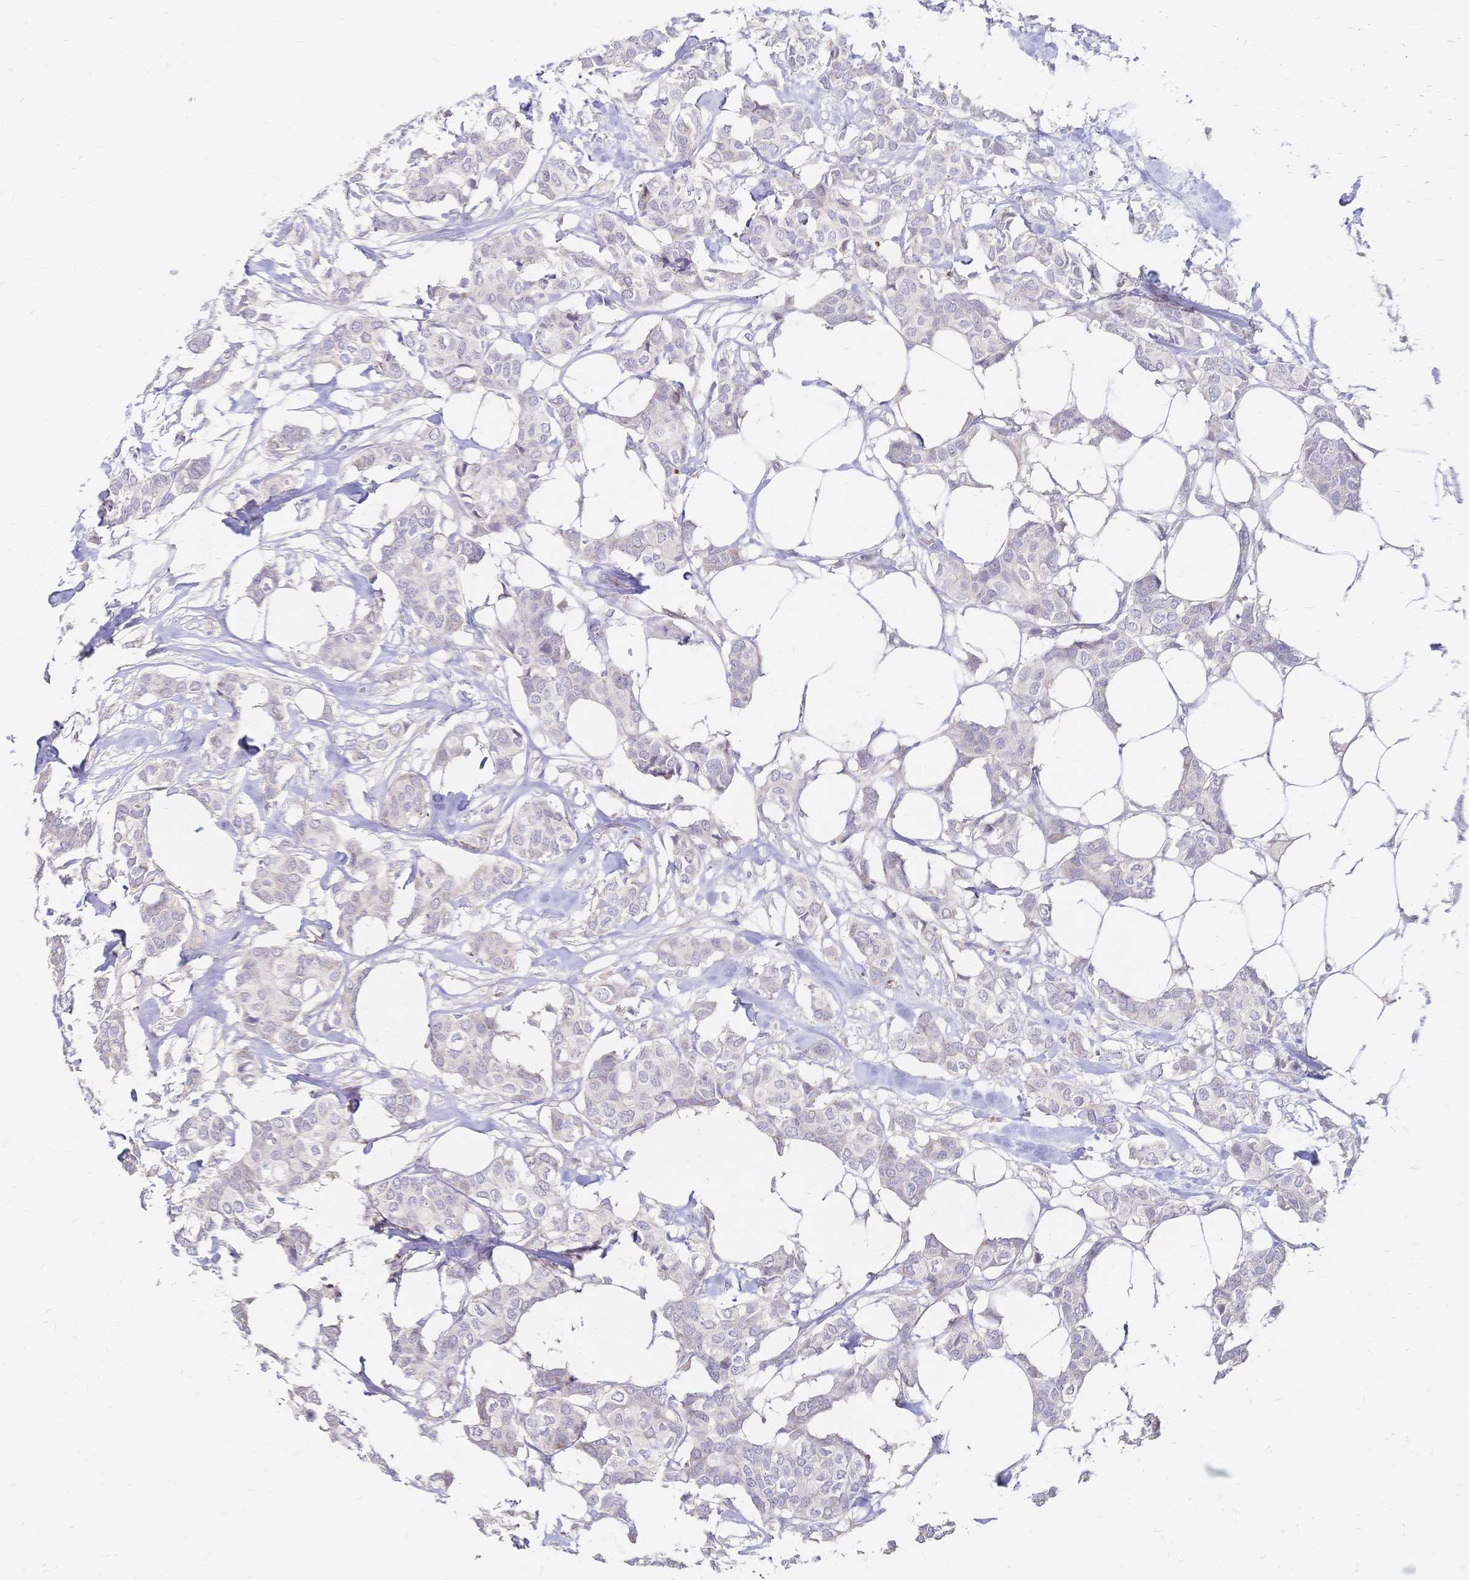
{"staining": {"intensity": "negative", "quantity": "none", "location": "none"}, "tissue": "breast cancer", "cell_type": "Tumor cells", "image_type": "cancer", "snomed": [{"axis": "morphology", "description": "Duct carcinoma"}, {"axis": "topography", "description": "Breast"}], "caption": "DAB (3,3'-diaminobenzidine) immunohistochemical staining of human breast infiltrating ductal carcinoma exhibits no significant positivity in tumor cells. The staining was performed using DAB (3,3'-diaminobenzidine) to visualize the protein expression in brown, while the nuclei were stained in blue with hematoxylin (Magnification: 20x).", "gene": "VWC2L", "patient": {"sex": "female", "age": 62}}